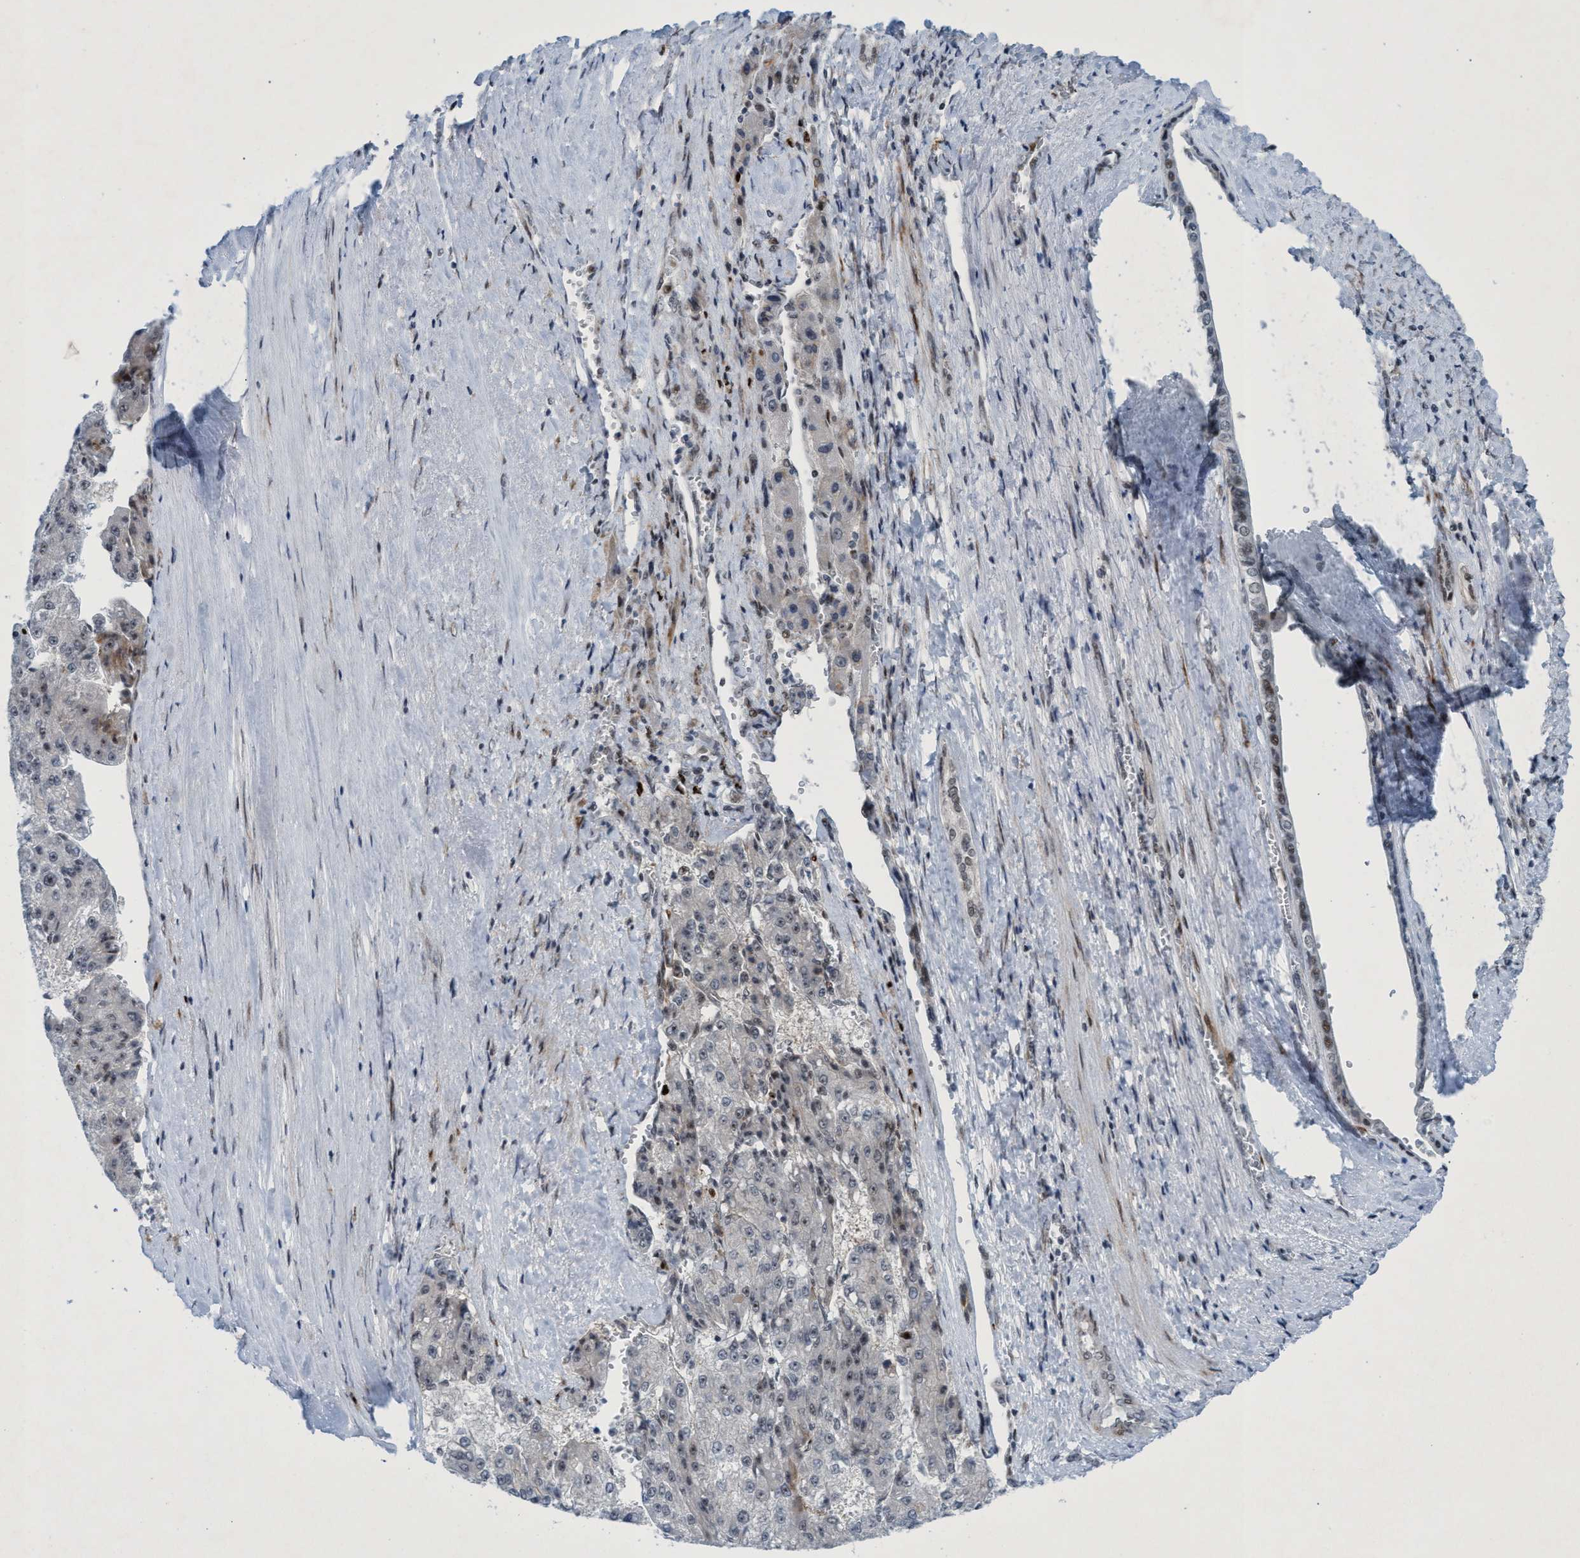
{"staining": {"intensity": "weak", "quantity": "<25%", "location": "nuclear"}, "tissue": "liver cancer", "cell_type": "Tumor cells", "image_type": "cancer", "snomed": [{"axis": "morphology", "description": "Carcinoma, Hepatocellular, NOS"}, {"axis": "topography", "description": "Liver"}], "caption": "High magnification brightfield microscopy of liver hepatocellular carcinoma stained with DAB (3,3'-diaminobenzidine) (brown) and counterstained with hematoxylin (blue): tumor cells show no significant positivity. Brightfield microscopy of immunohistochemistry (IHC) stained with DAB (3,3'-diaminobenzidine) (brown) and hematoxylin (blue), captured at high magnification.", "gene": "CWC27", "patient": {"sex": "female", "age": 73}}